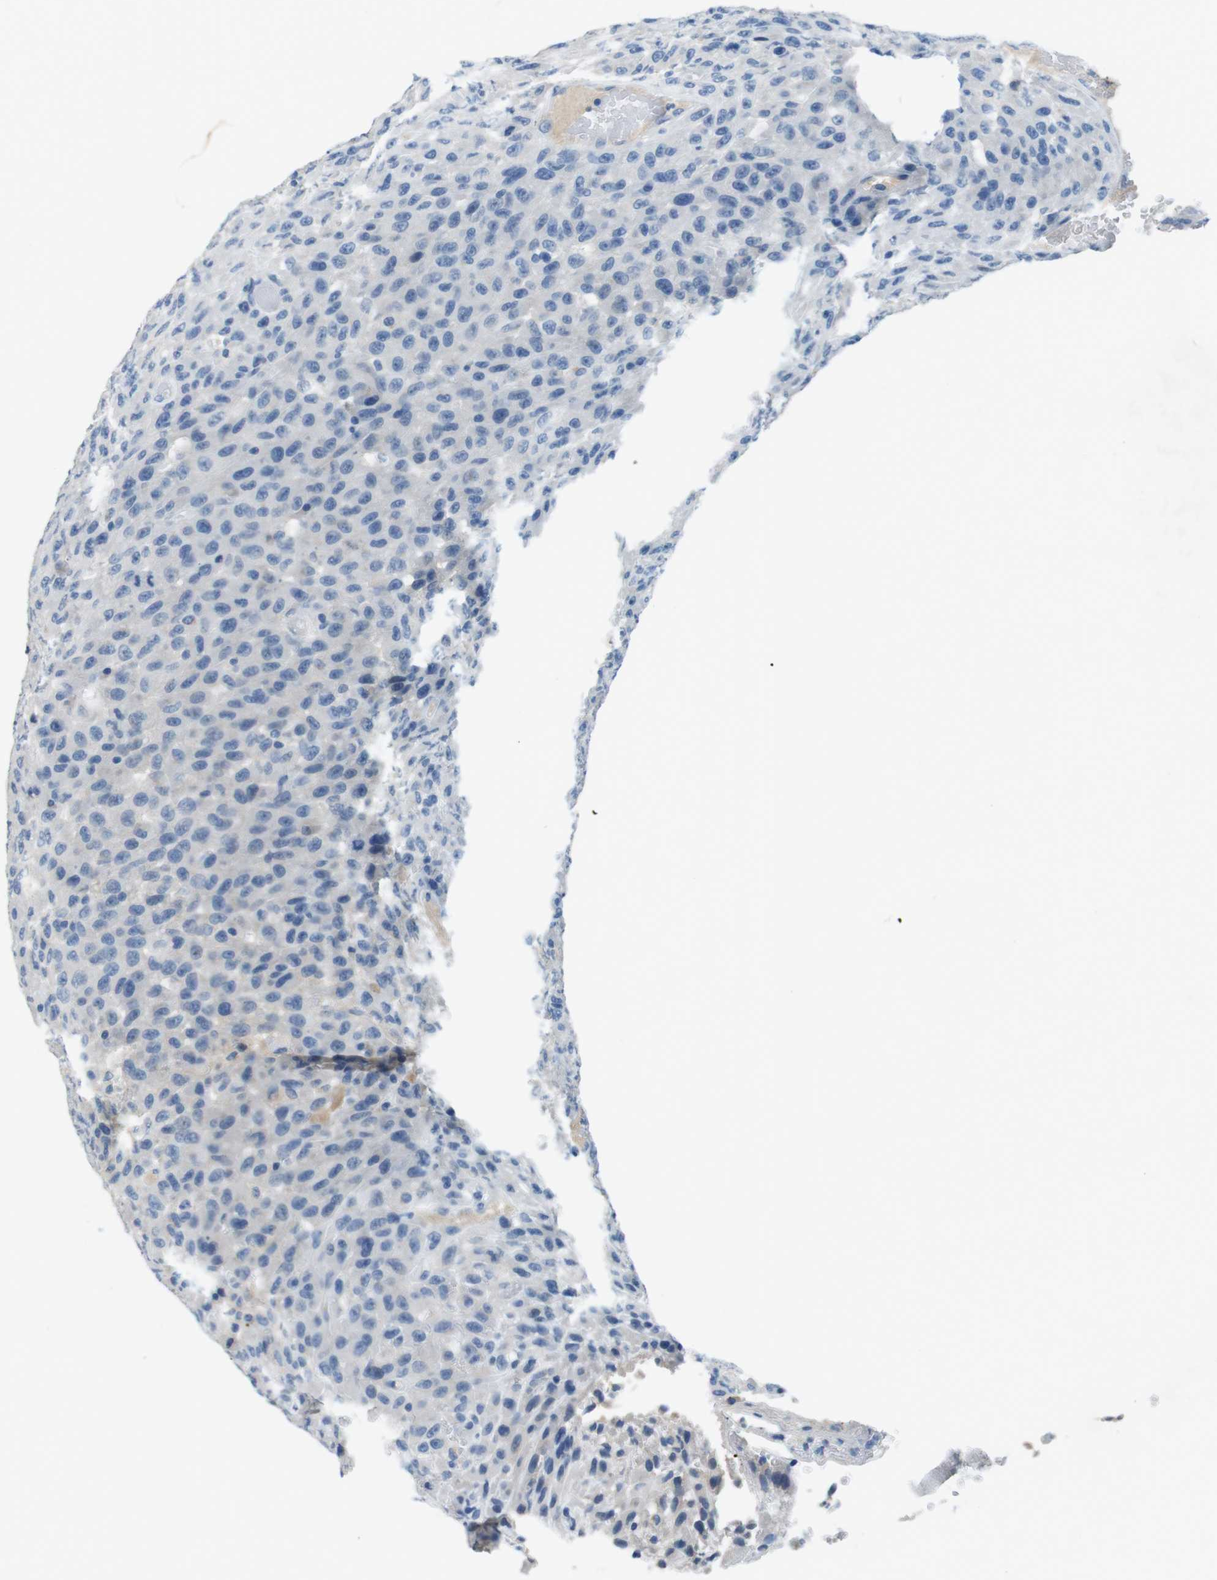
{"staining": {"intensity": "negative", "quantity": "none", "location": "none"}, "tissue": "urothelial cancer", "cell_type": "Tumor cells", "image_type": "cancer", "snomed": [{"axis": "morphology", "description": "Urothelial carcinoma, High grade"}, {"axis": "topography", "description": "Urinary bladder"}], "caption": "Immunohistochemistry (IHC) micrograph of human high-grade urothelial carcinoma stained for a protein (brown), which demonstrates no expression in tumor cells.", "gene": "SLC35A3", "patient": {"sex": "male", "age": 66}}